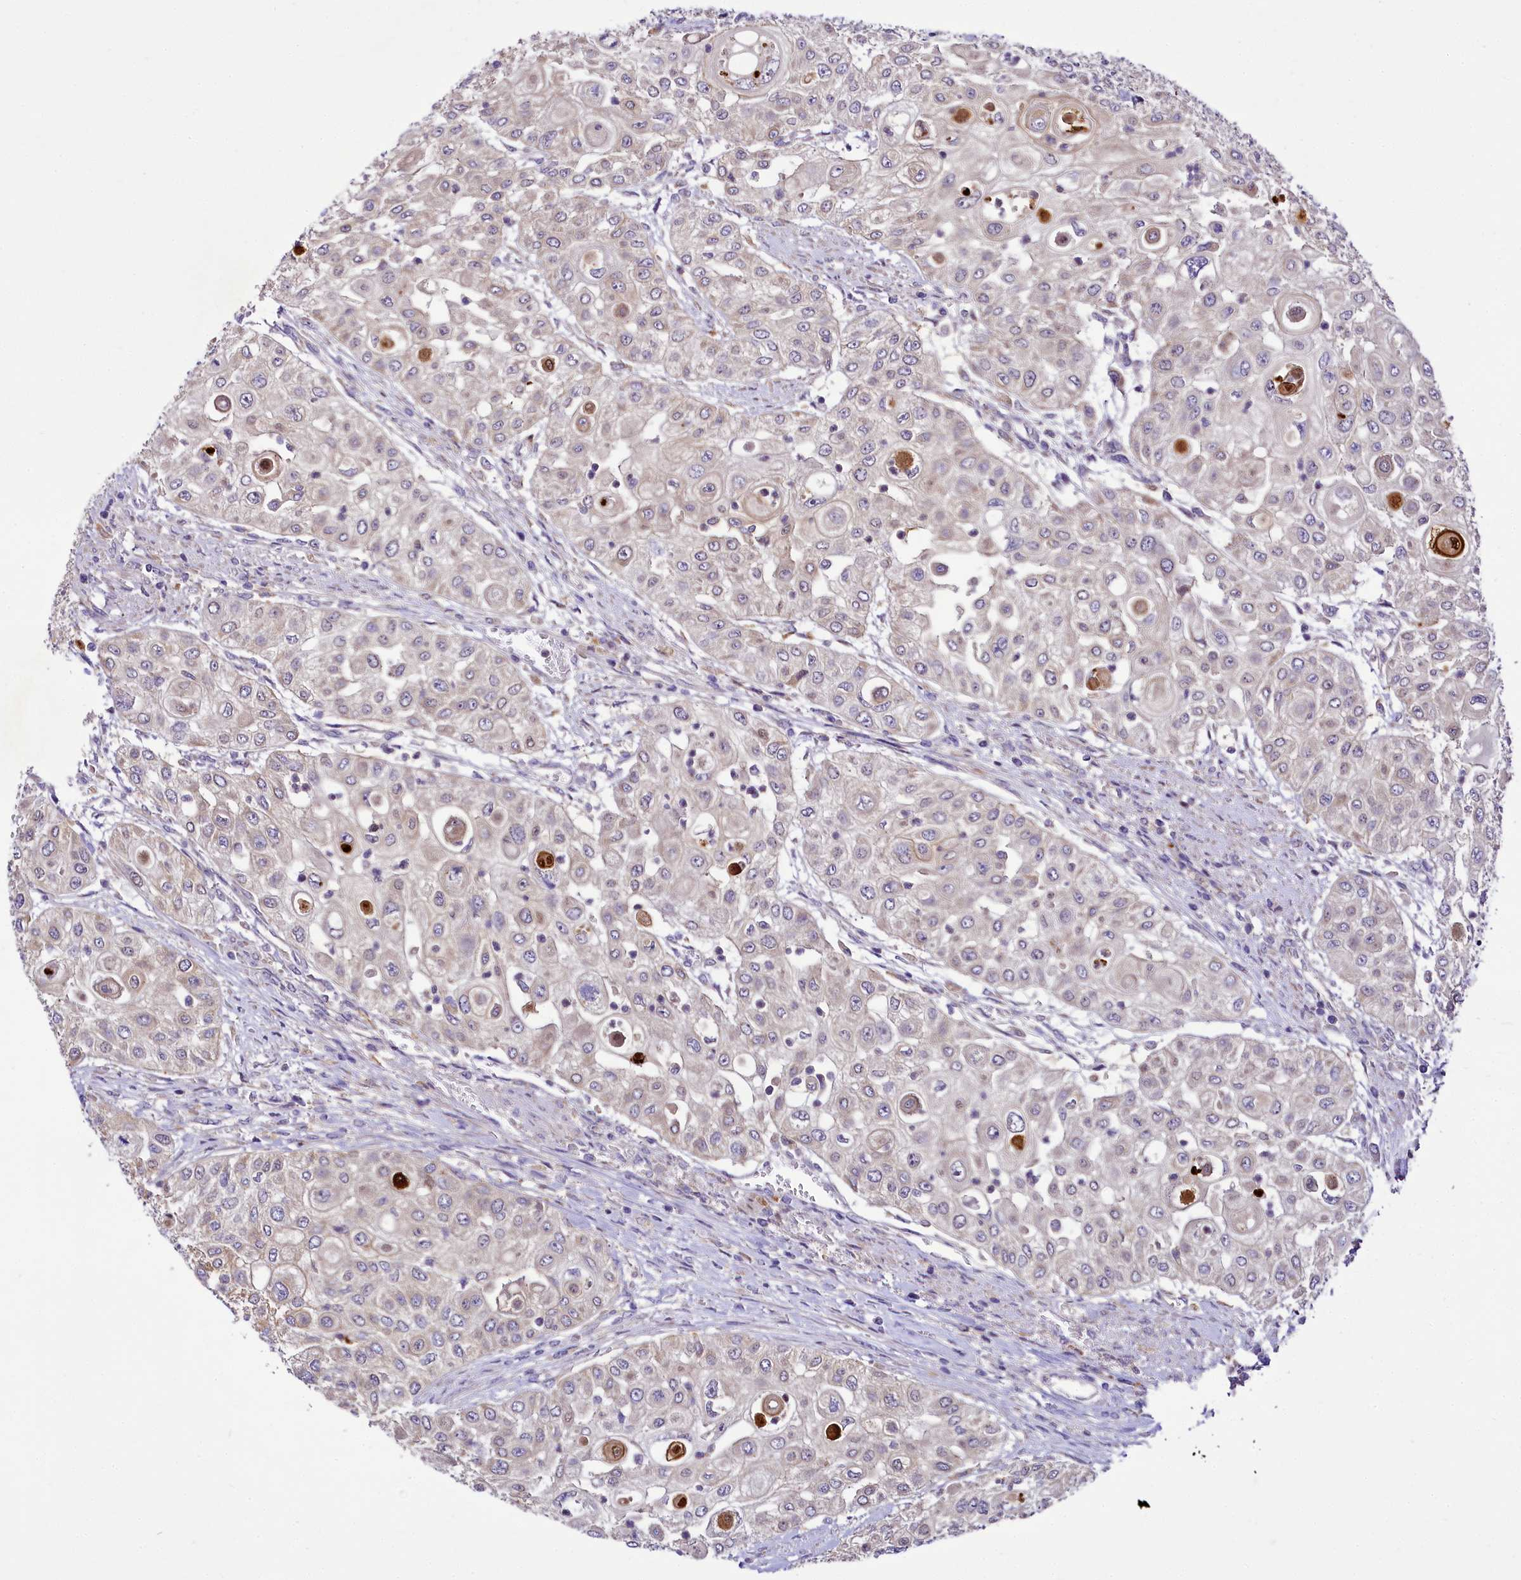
{"staining": {"intensity": "negative", "quantity": "none", "location": "none"}, "tissue": "urothelial cancer", "cell_type": "Tumor cells", "image_type": "cancer", "snomed": [{"axis": "morphology", "description": "Urothelial carcinoma, High grade"}, {"axis": "topography", "description": "Urinary bladder"}], "caption": "Tumor cells are negative for protein expression in human urothelial carcinoma (high-grade). The staining is performed using DAB brown chromogen with nuclei counter-stained in using hematoxylin.", "gene": "ZC3H12C", "patient": {"sex": "female", "age": 79}}